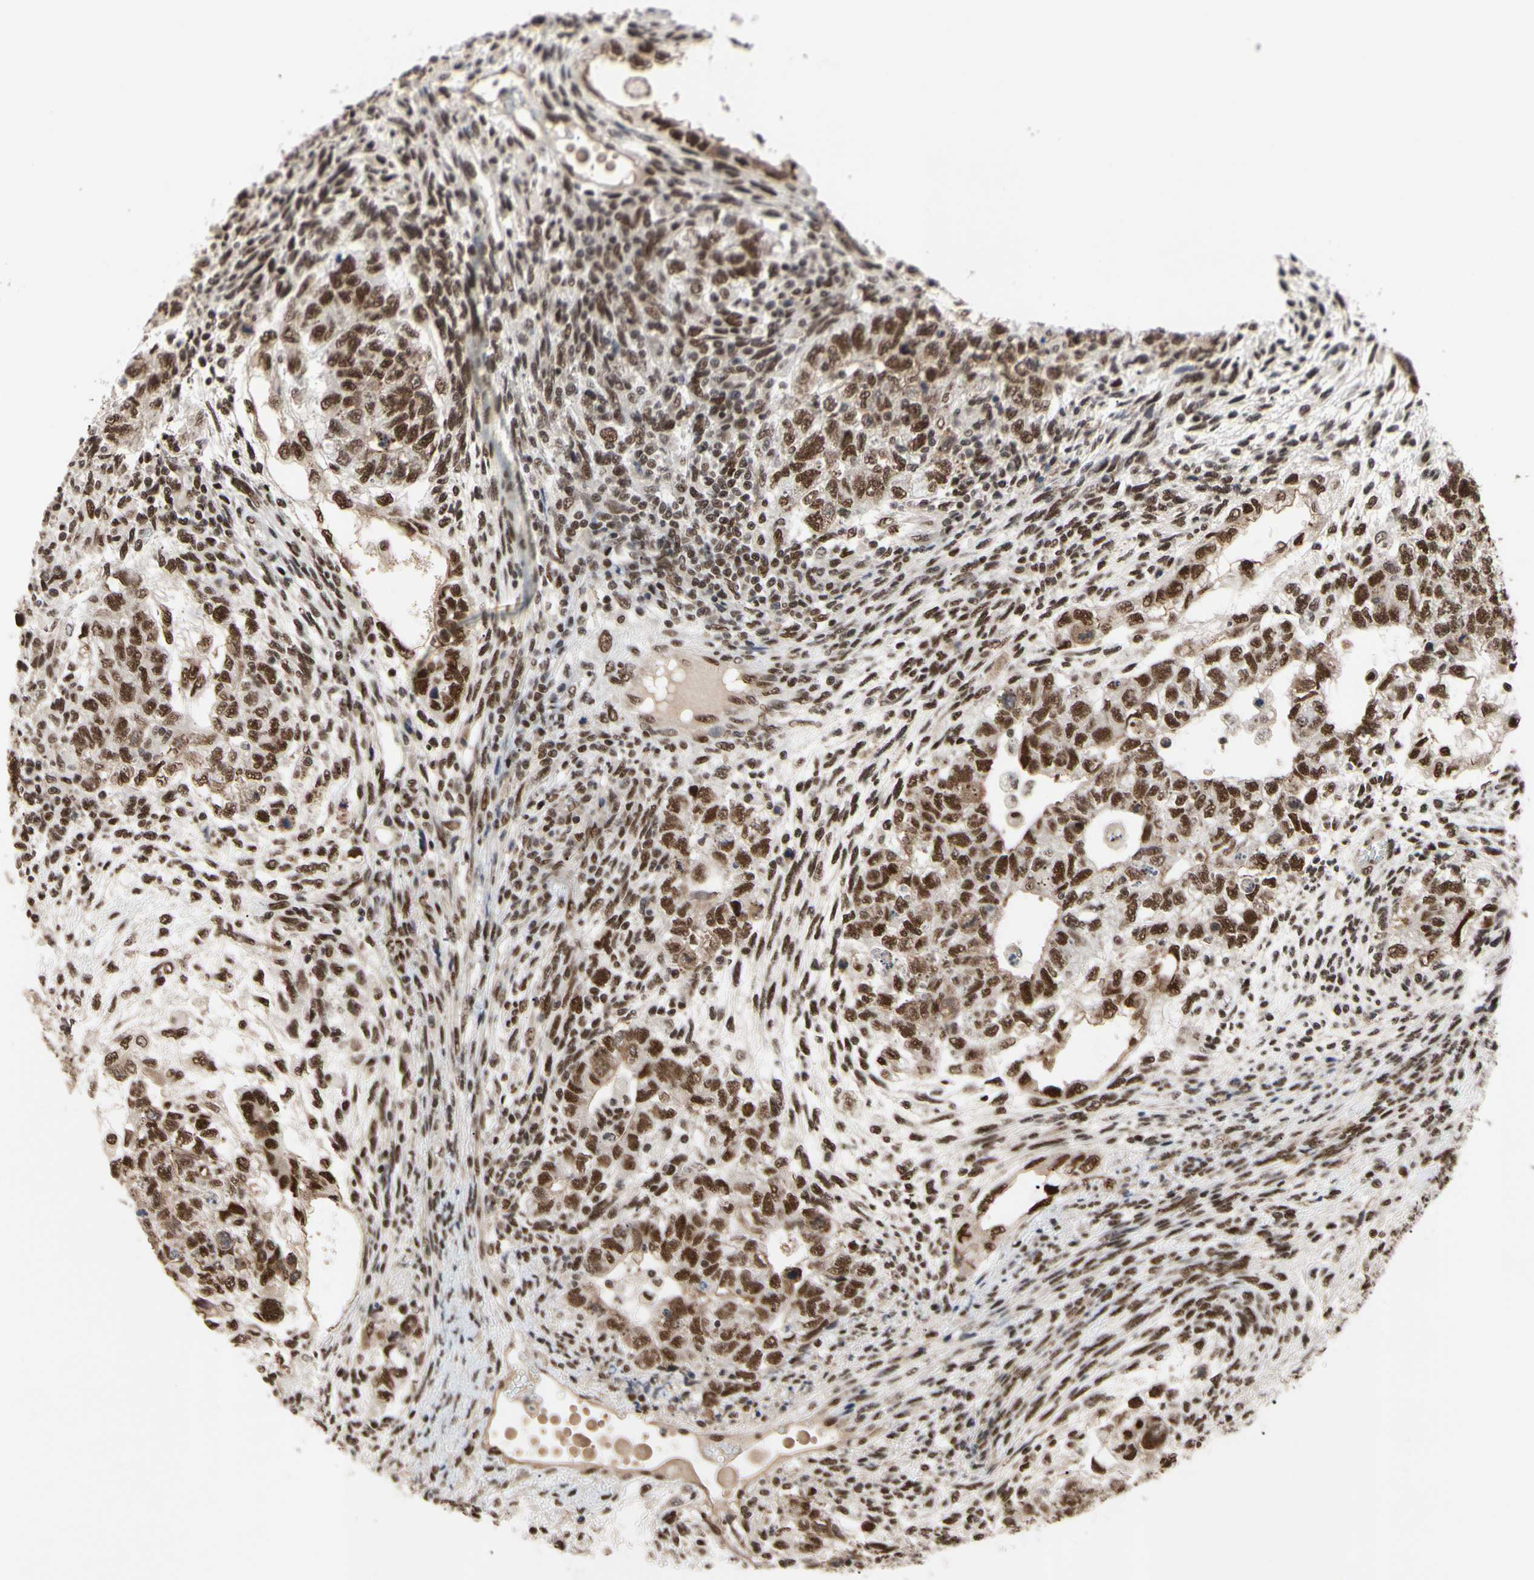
{"staining": {"intensity": "strong", "quantity": ">75%", "location": "nuclear"}, "tissue": "testis cancer", "cell_type": "Tumor cells", "image_type": "cancer", "snomed": [{"axis": "morphology", "description": "Normal tissue, NOS"}, {"axis": "morphology", "description": "Carcinoma, Embryonal, NOS"}, {"axis": "topography", "description": "Testis"}], "caption": "A histopathology image of embryonal carcinoma (testis) stained for a protein reveals strong nuclear brown staining in tumor cells.", "gene": "FAM98B", "patient": {"sex": "male", "age": 36}}